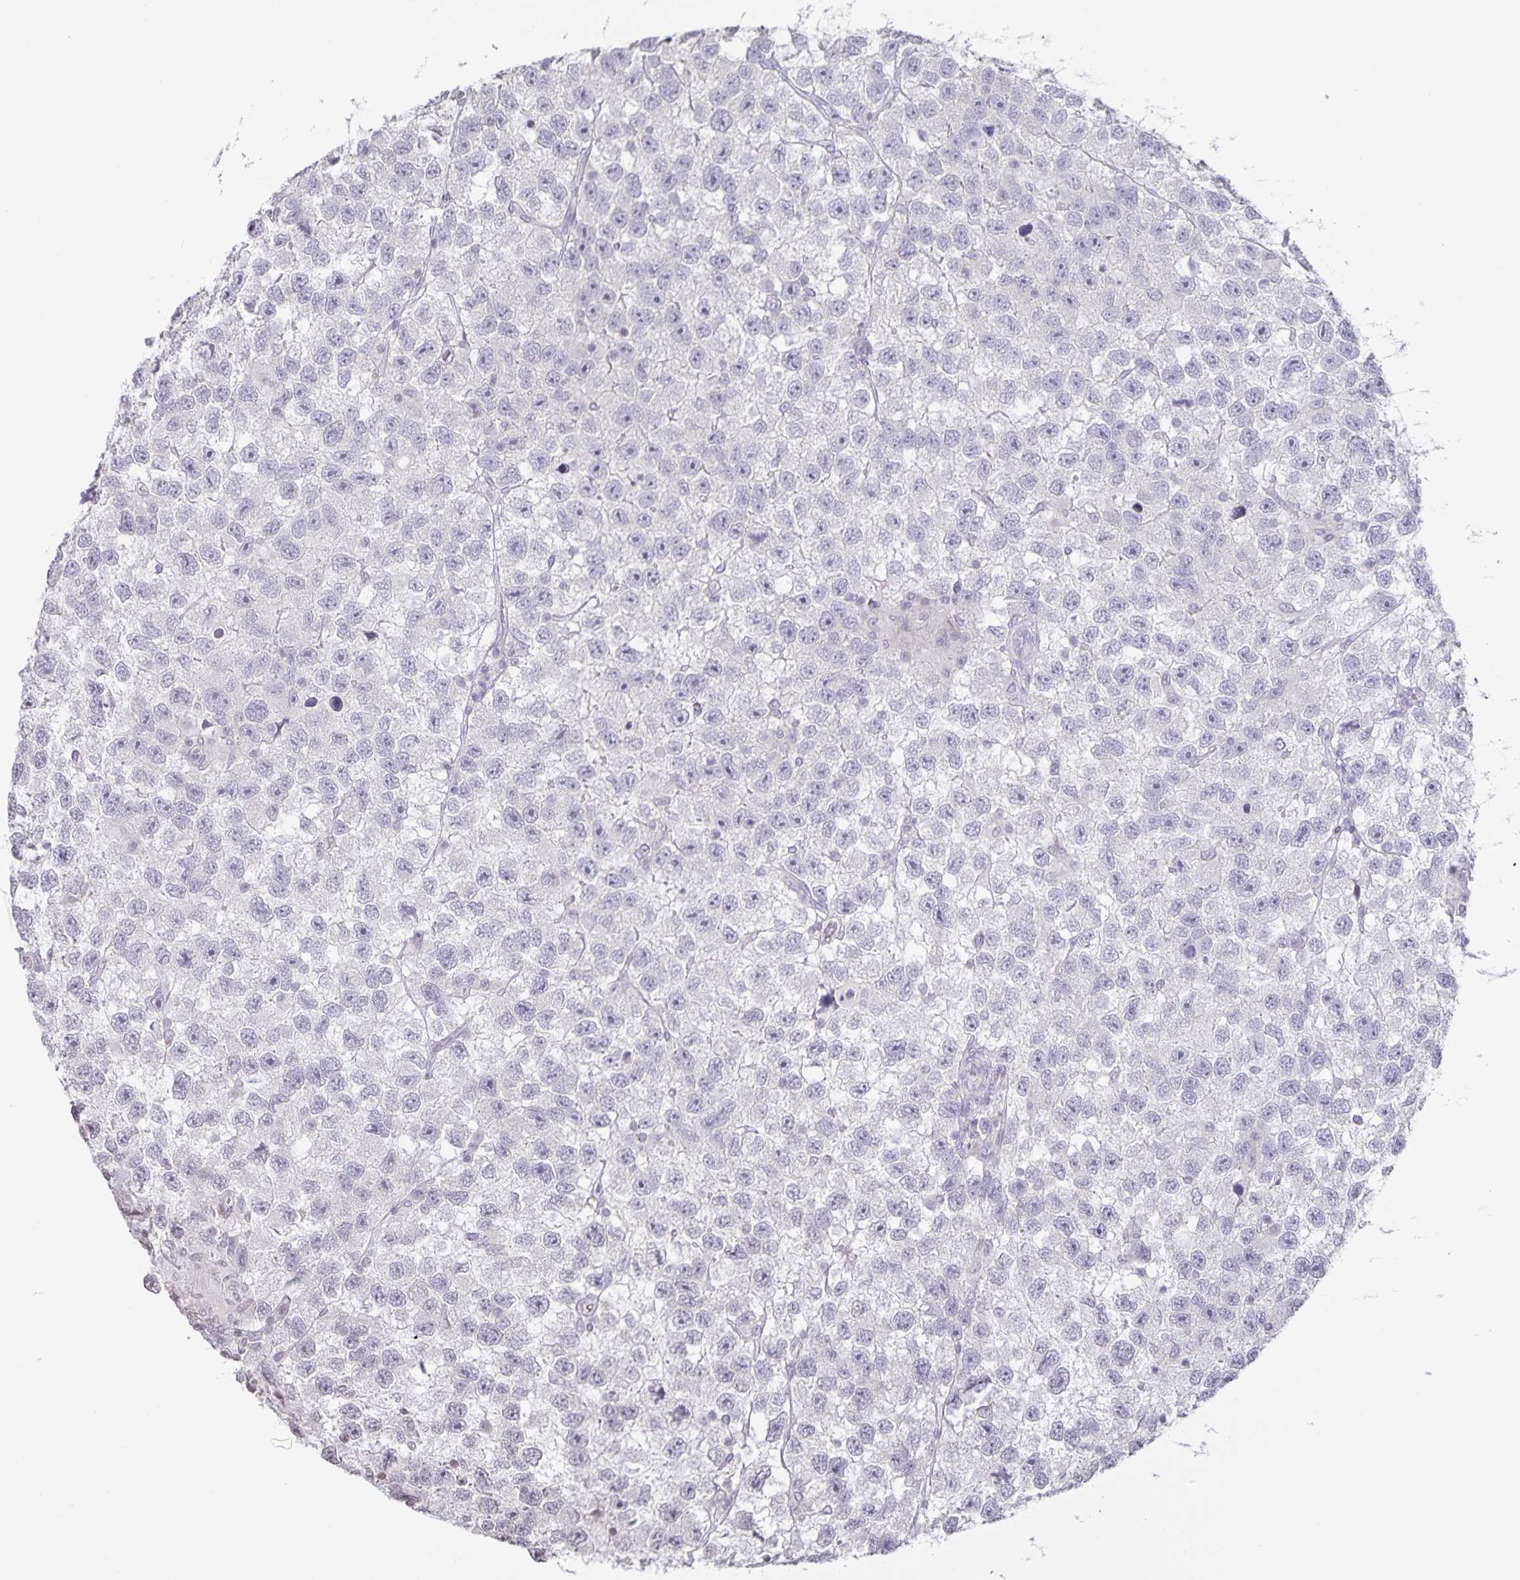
{"staining": {"intensity": "negative", "quantity": "none", "location": "none"}, "tissue": "testis cancer", "cell_type": "Tumor cells", "image_type": "cancer", "snomed": [{"axis": "morphology", "description": "Seminoma, NOS"}, {"axis": "topography", "description": "Testis"}], "caption": "DAB (3,3'-diaminobenzidine) immunohistochemical staining of testis cancer demonstrates no significant expression in tumor cells. Nuclei are stained in blue.", "gene": "AQP4", "patient": {"sex": "male", "age": 26}}